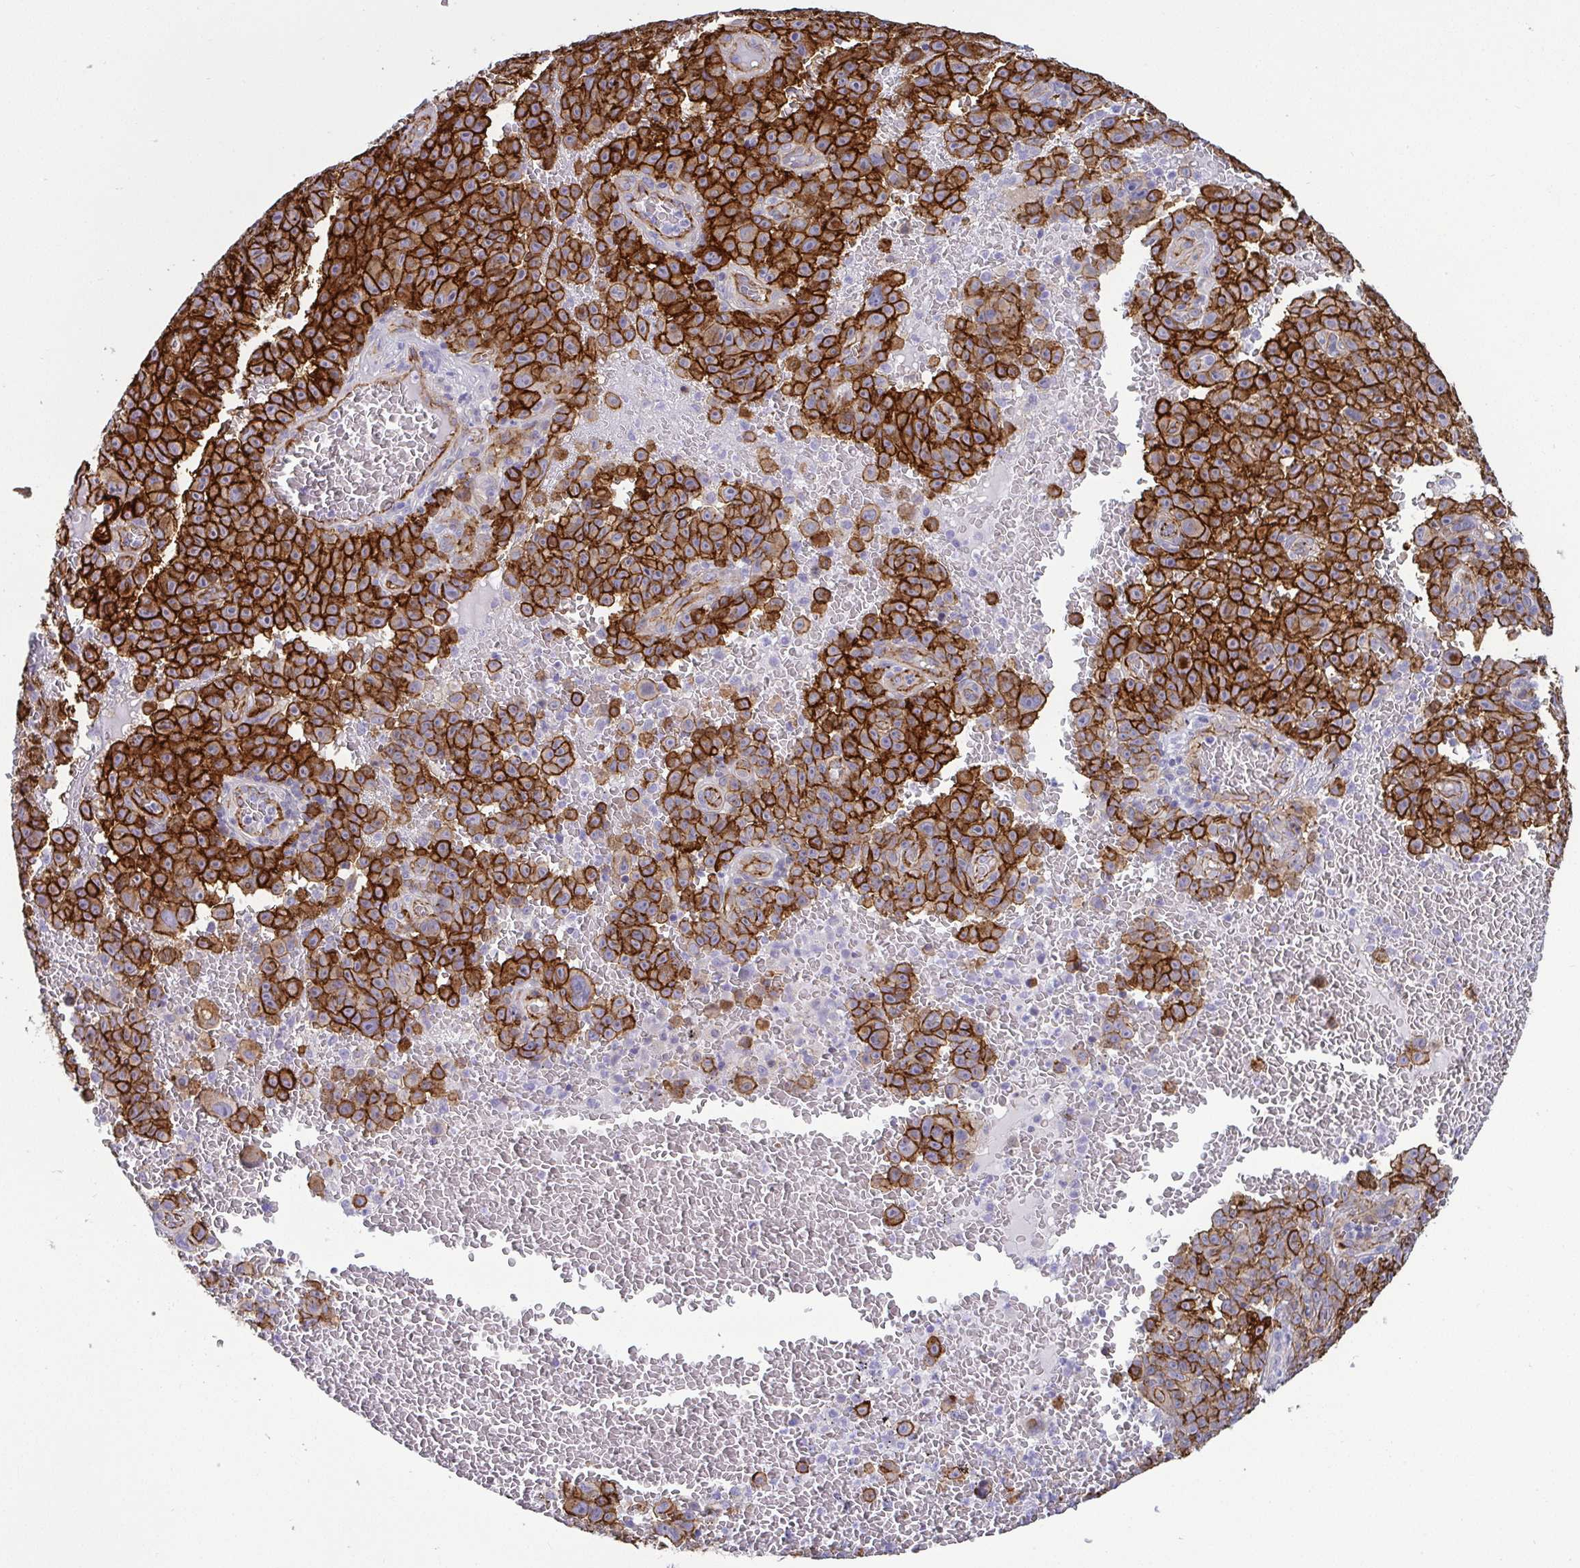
{"staining": {"intensity": "strong", "quantity": ">75%", "location": "cytoplasmic/membranous"}, "tissue": "melanoma", "cell_type": "Tumor cells", "image_type": "cancer", "snomed": [{"axis": "morphology", "description": "Malignant melanoma, NOS"}, {"axis": "topography", "description": "Skin"}], "caption": "Protein staining by immunohistochemistry (IHC) demonstrates strong cytoplasmic/membranous expression in approximately >75% of tumor cells in melanoma. The staining was performed using DAB (3,3'-diaminobenzidine), with brown indicating positive protein expression. Nuclei are stained blue with hematoxylin.", "gene": "LIMA1", "patient": {"sex": "female", "age": 82}}